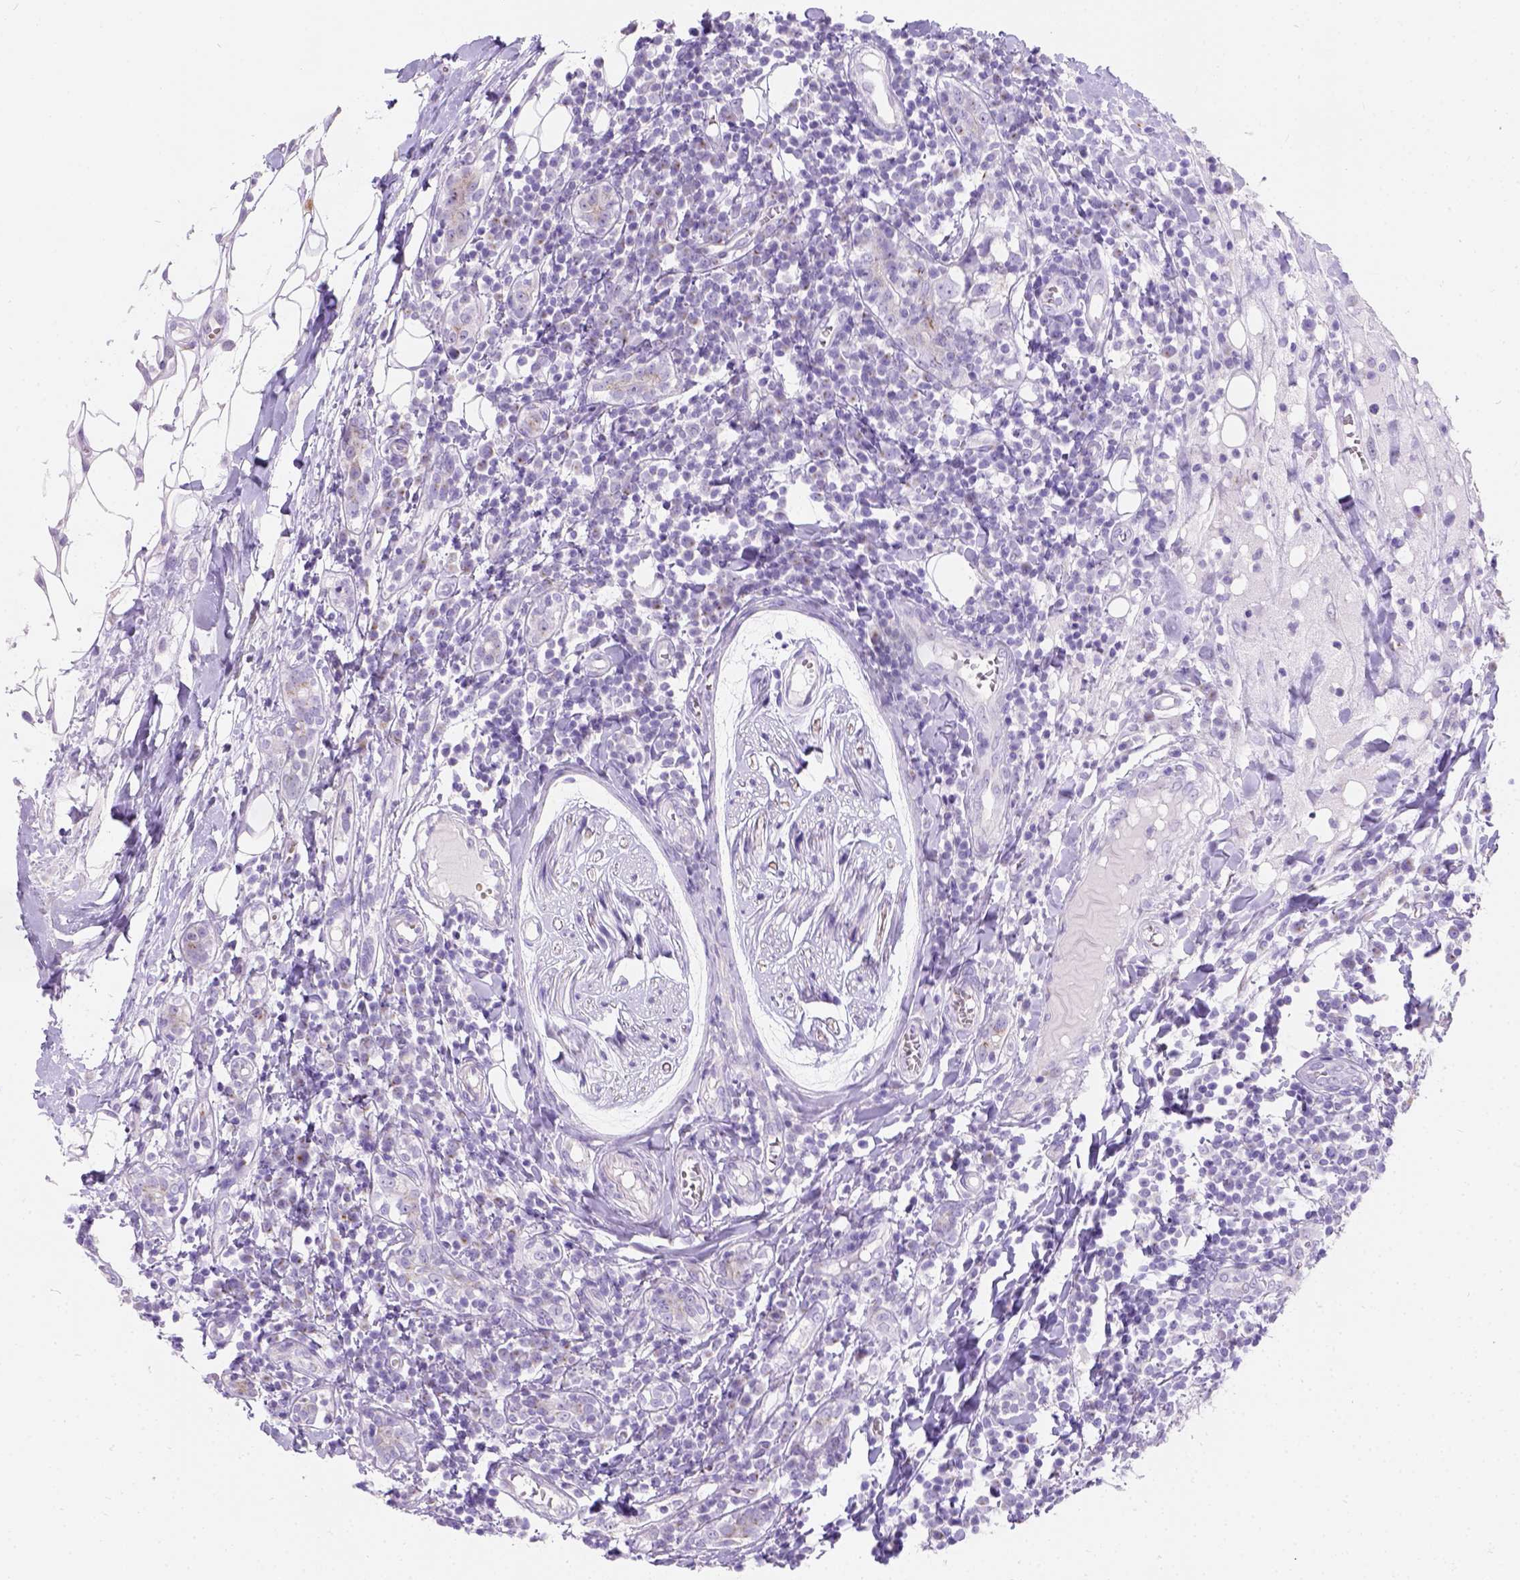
{"staining": {"intensity": "negative", "quantity": "none", "location": "none"}, "tissue": "breast cancer", "cell_type": "Tumor cells", "image_type": "cancer", "snomed": [{"axis": "morphology", "description": "Duct carcinoma"}, {"axis": "topography", "description": "Breast"}], "caption": "Human infiltrating ductal carcinoma (breast) stained for a protein using immunohistochemistry (IHC) demonstrates no expression in tumor cells.", "gene": "PHF7", "patient": {"sex": "female", "age": 30}}